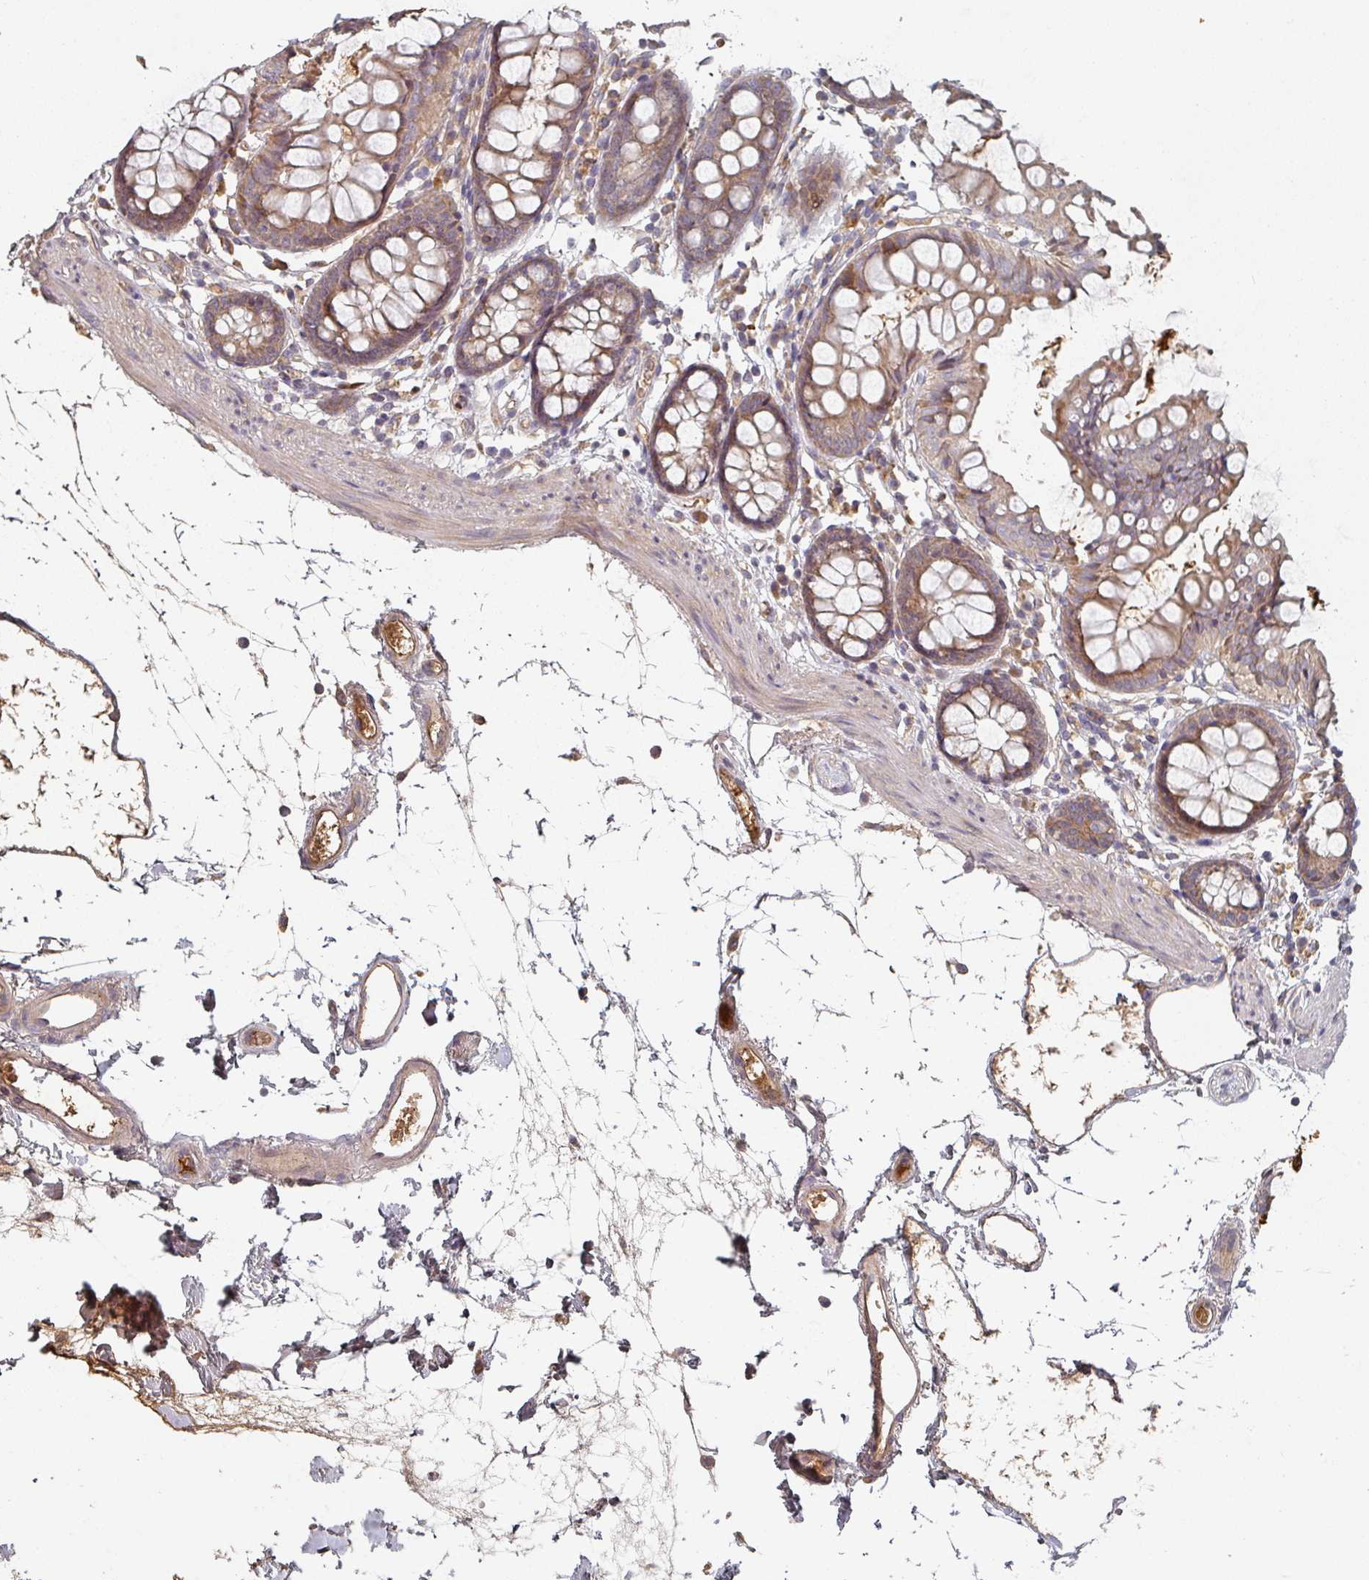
{"staining": {"intensity": "weak", "quantity": "<25%", "location": "cytoplasmic/membranous"}, "tissue": "colon", "cell_type": "Endothelial cells", "image_type": "normal", "snomed": [{"axis": "morphology", "description": "Normal tissue, NOS"}, {"axis": "topography", "description": "Colon"}], "caption": "Human colon stained for a protein using immunohistochemistry (IHC) reveals no staining in endothelial cells.", "gene": "ENSG00000249773", "patient": {"sex": "female", "age": 84}}